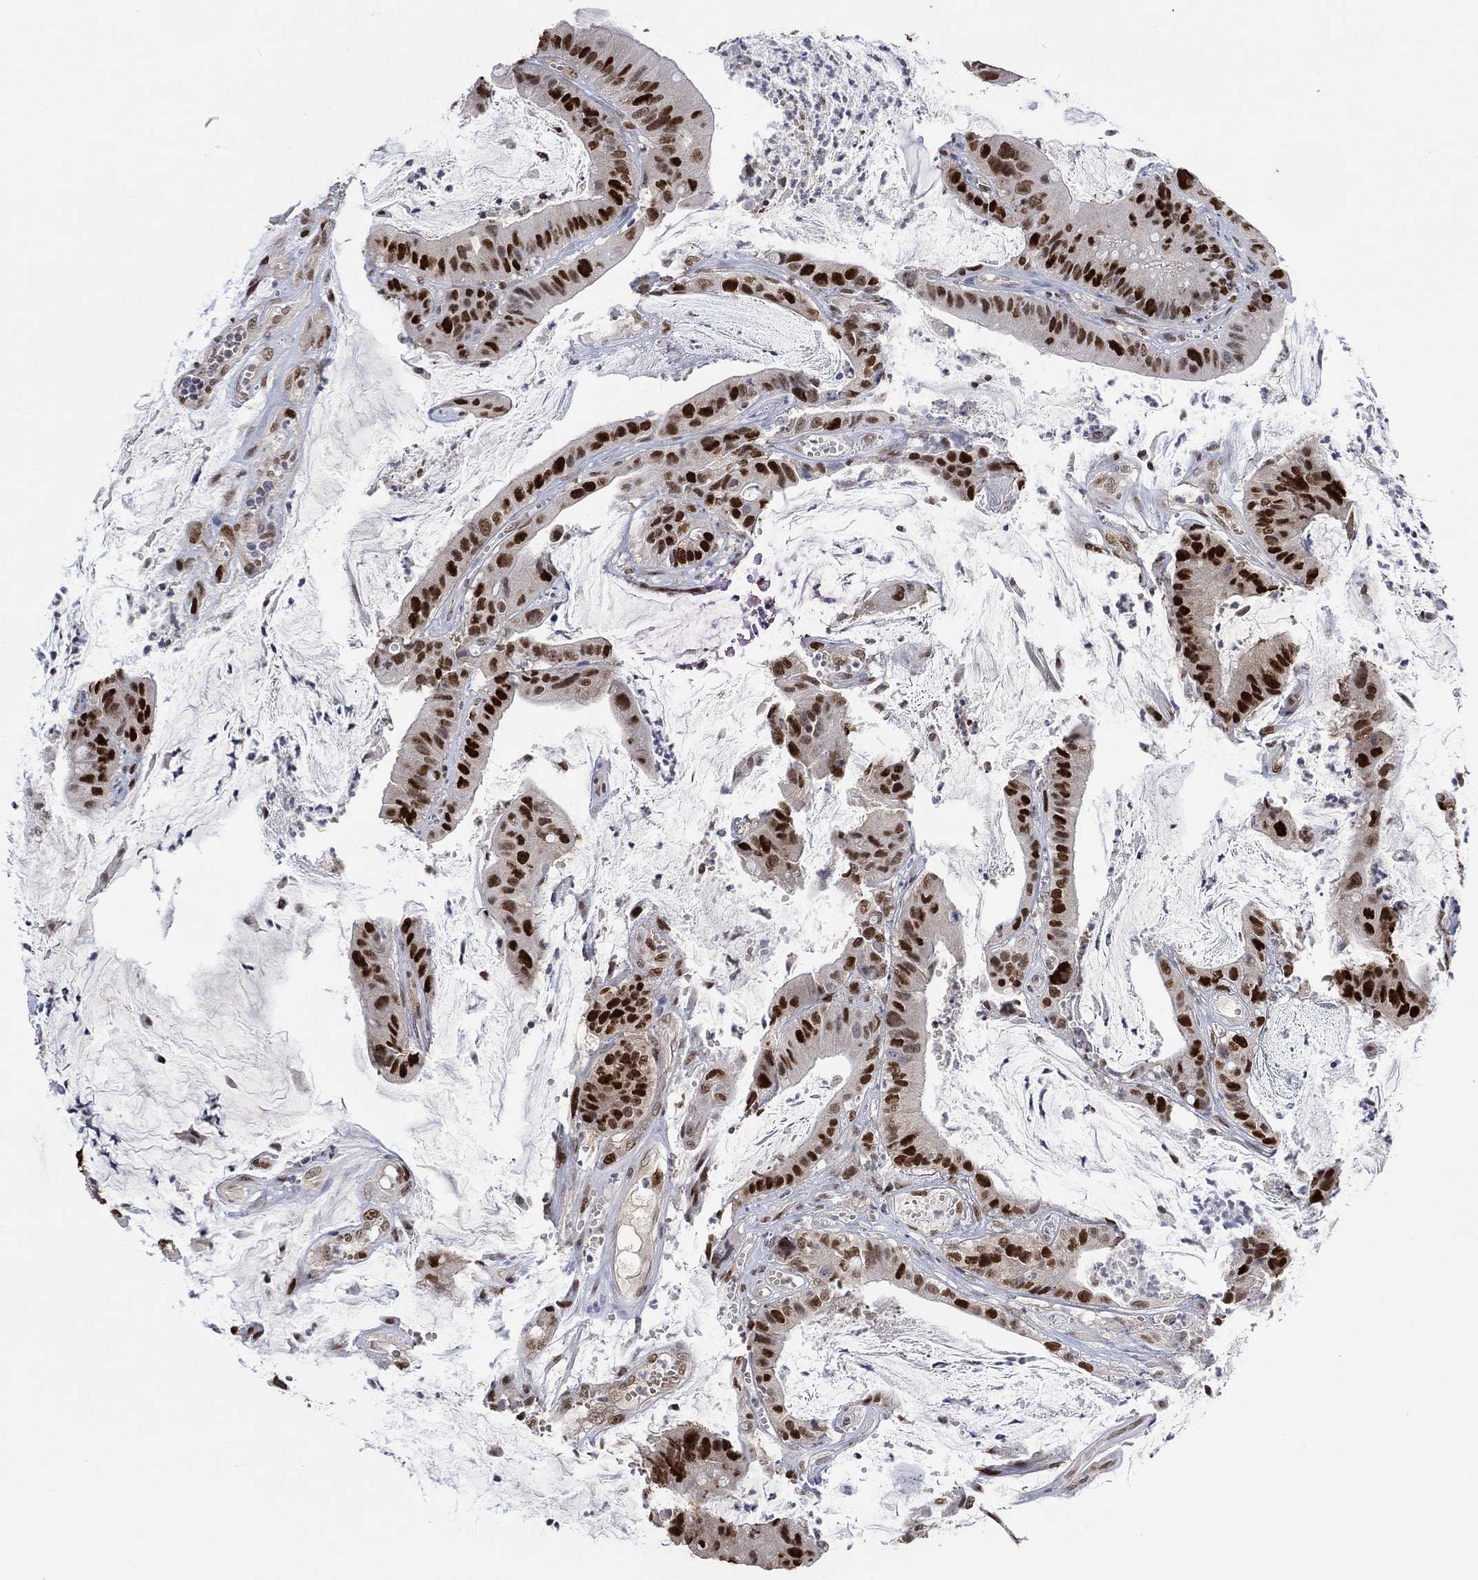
{"staining": {"intensity": "strong", "quantity": ">75%", "location": "nuclear"}, "tissue": "colorectal cancer", "cell_type": "Tumor cells", "image_type": "cancer", "snomed": [{"axis": "morphology", "description": "Adenocarcinoma, NOS"}, {"axis": "topography", "description": "Colon"}], "caption": "There is high levels of strong nuclear staining in tumor cells of adenocarcinoma (colorectal), as demonstrated by immunohistochemical staining (brown color).", "gene": "RAD54L2", "patient": {"sex": "female", "age": 69}}